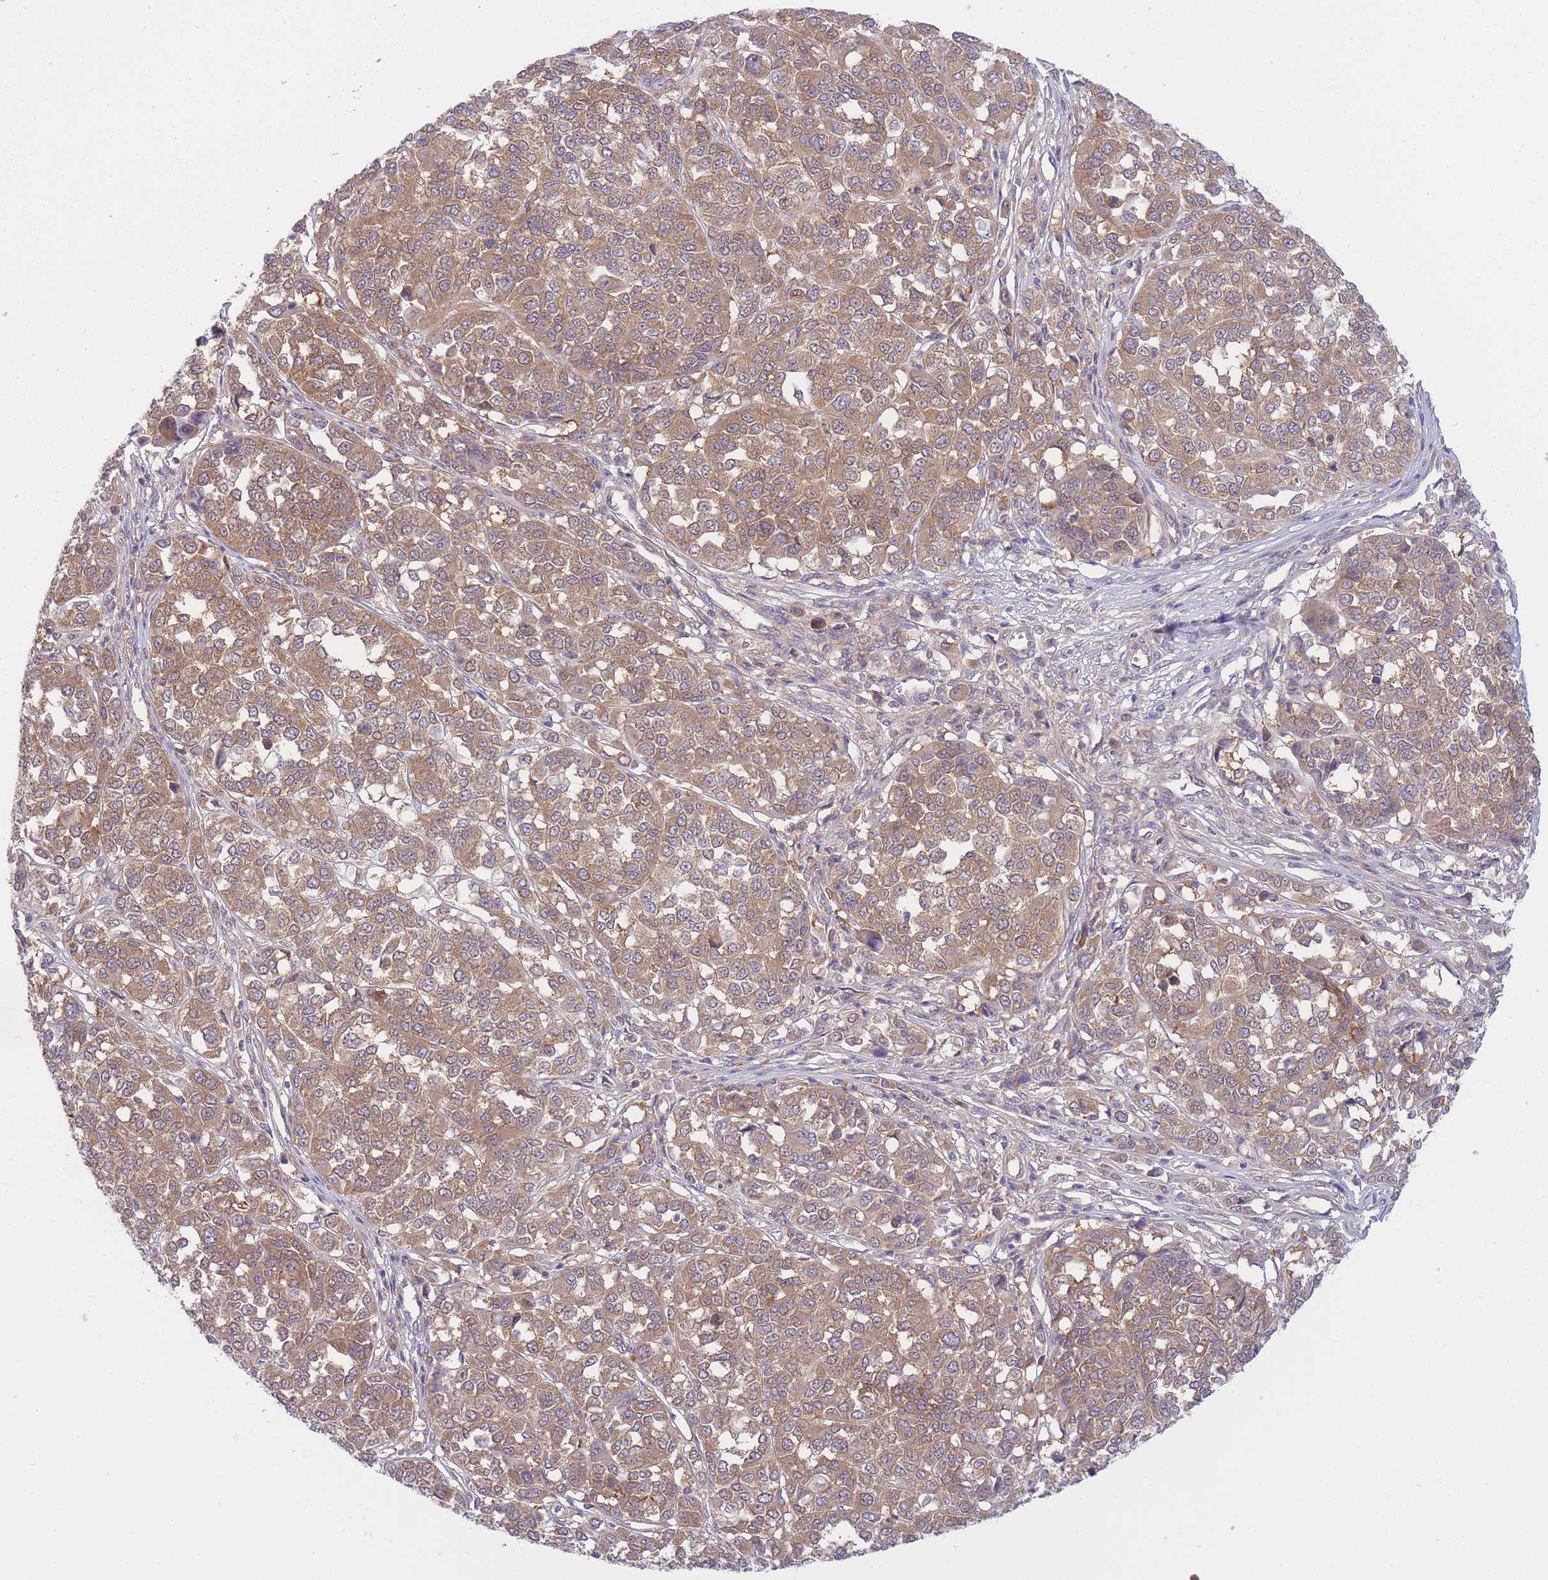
{"staining": {"intensity": "weak", "quantity": ">75%", "location": "cytoplasmic/membranous"}, "tissue": "melanoma", "cell_type": "Tumor cells", "image_type": "cancer", "snomed": [{"axis": "morphology", "description": "Malignant melanoma, Metastatic site"}, {"axis": "topography", "description": "Lymph node"}], "caption": "Brown immunohistochemical staining in melanoma reveals weak cytoplasmic/membranous positivity in about >75% of tumor cells.", "gene": "PFDN6", "patient": {"sex": "male", "age": 44}}